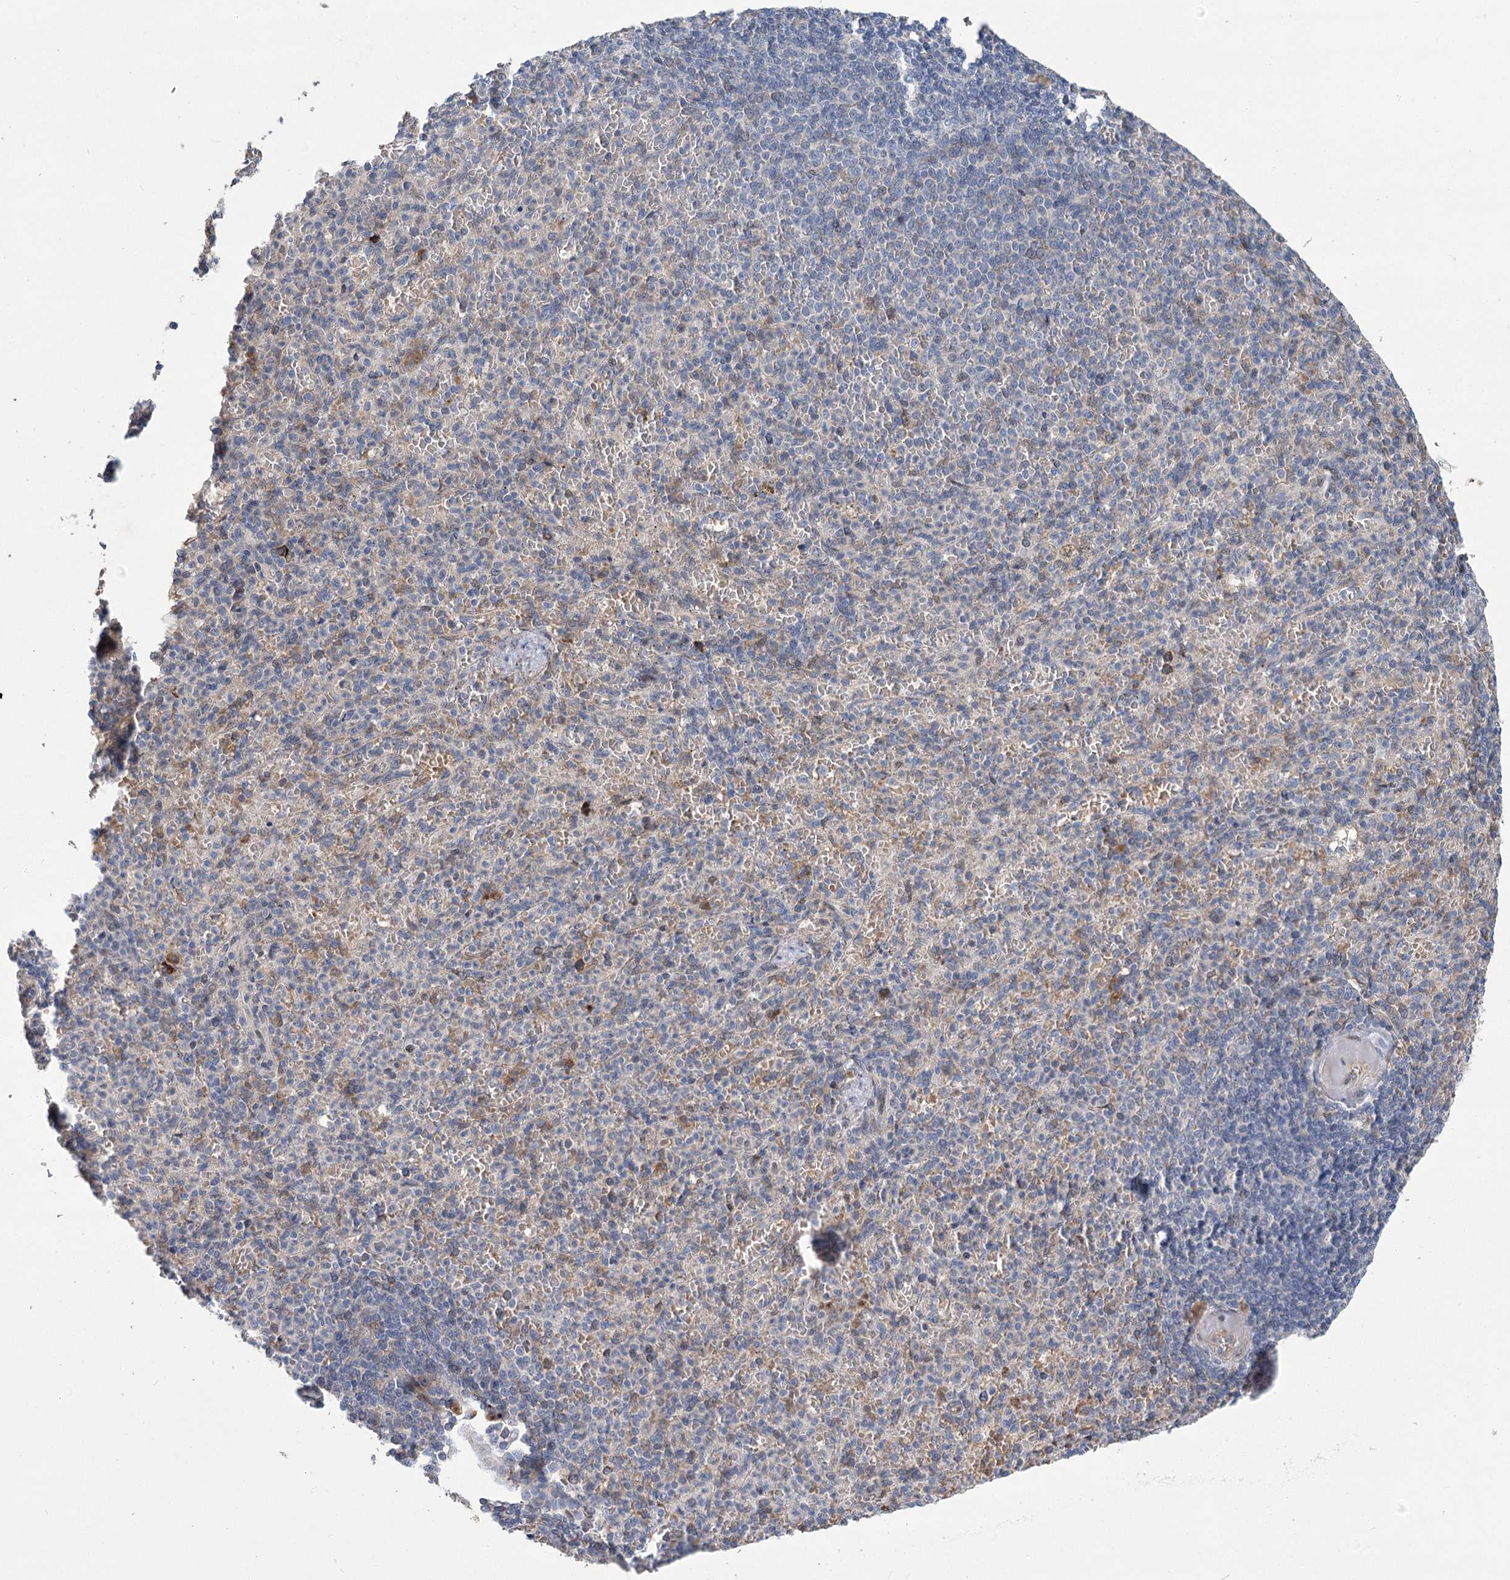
{"staining": {"intensity": "negative", "quantity": "none", "location": "none"}, "tissue": "spleen", "cell_type": "Cells in red pulp", "image_type": "normal", "snomed": [{"axis": "morphology", "description": "Normal tissue, NOS"}, {"axis": "topography", "description": "Spleen"}], "caption": "Cells in red pulp are negative for brown protein staining in unremarkable spleen. (DAB (3,3'-diaminobenzidine) immunohistochemistry with hematoxylin counter stain).", "gene": "GCNT4", "patient": {"sex": "female", "age": 74}}